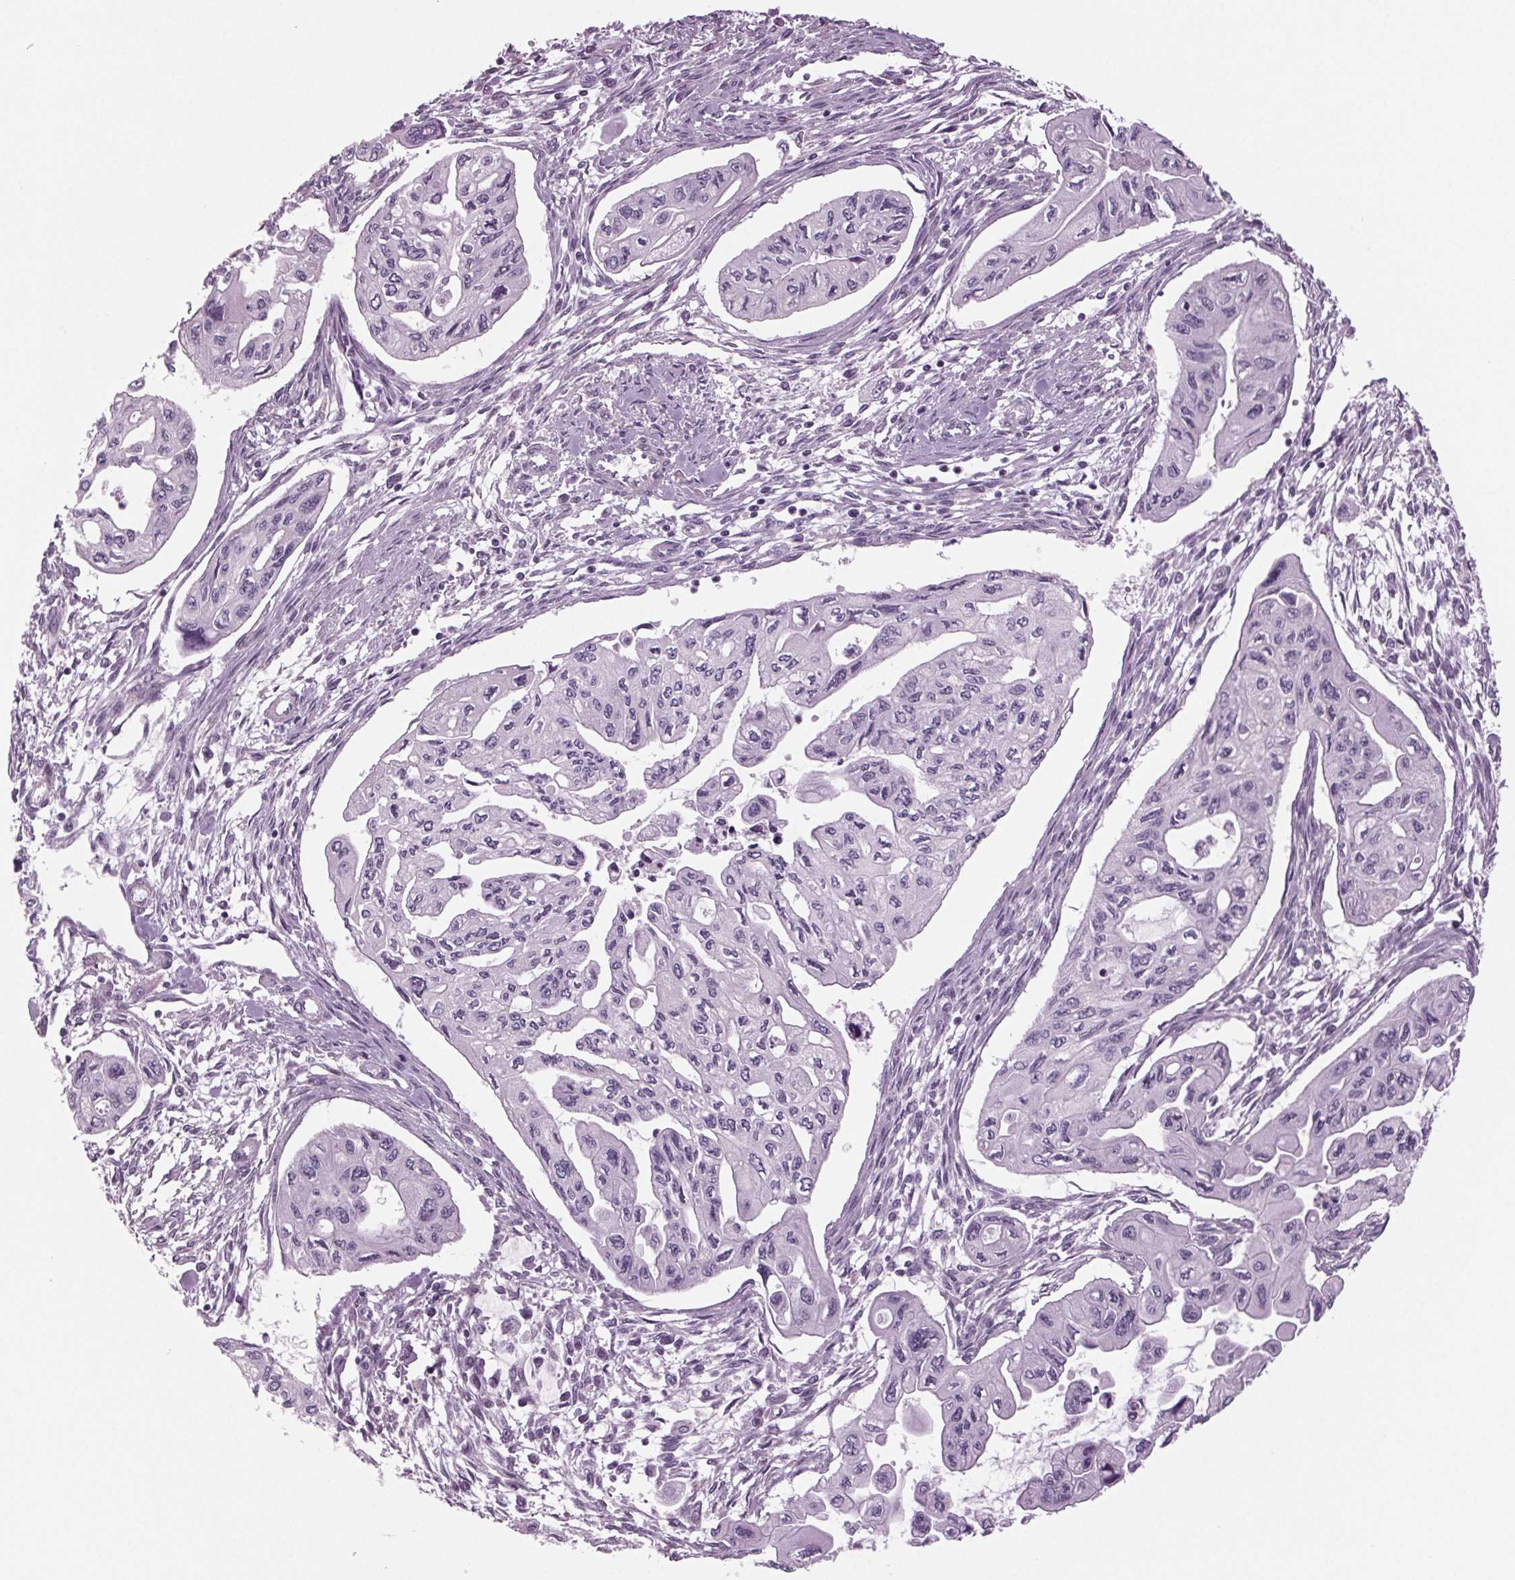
{"staining": {"intensity": "negative", "quantity": "none", "location": "none"}, "tissue": "pancreatic cancer", "cell_type": "Tumor cells", "image_type": "cancer", "snomed": [{"axis": "morphology", "description": "Adenocarcinoma, NOS"}, {"axis": "topography", "description": "Pancreas"}], "caption": "This is an immunohistochemistry (IHC) image of human adenocarcinoma (pancreatic). There is no staining in tumor cells.", "gene": "BHLHE22", "patient": {"sex": "female", "age": 76}}